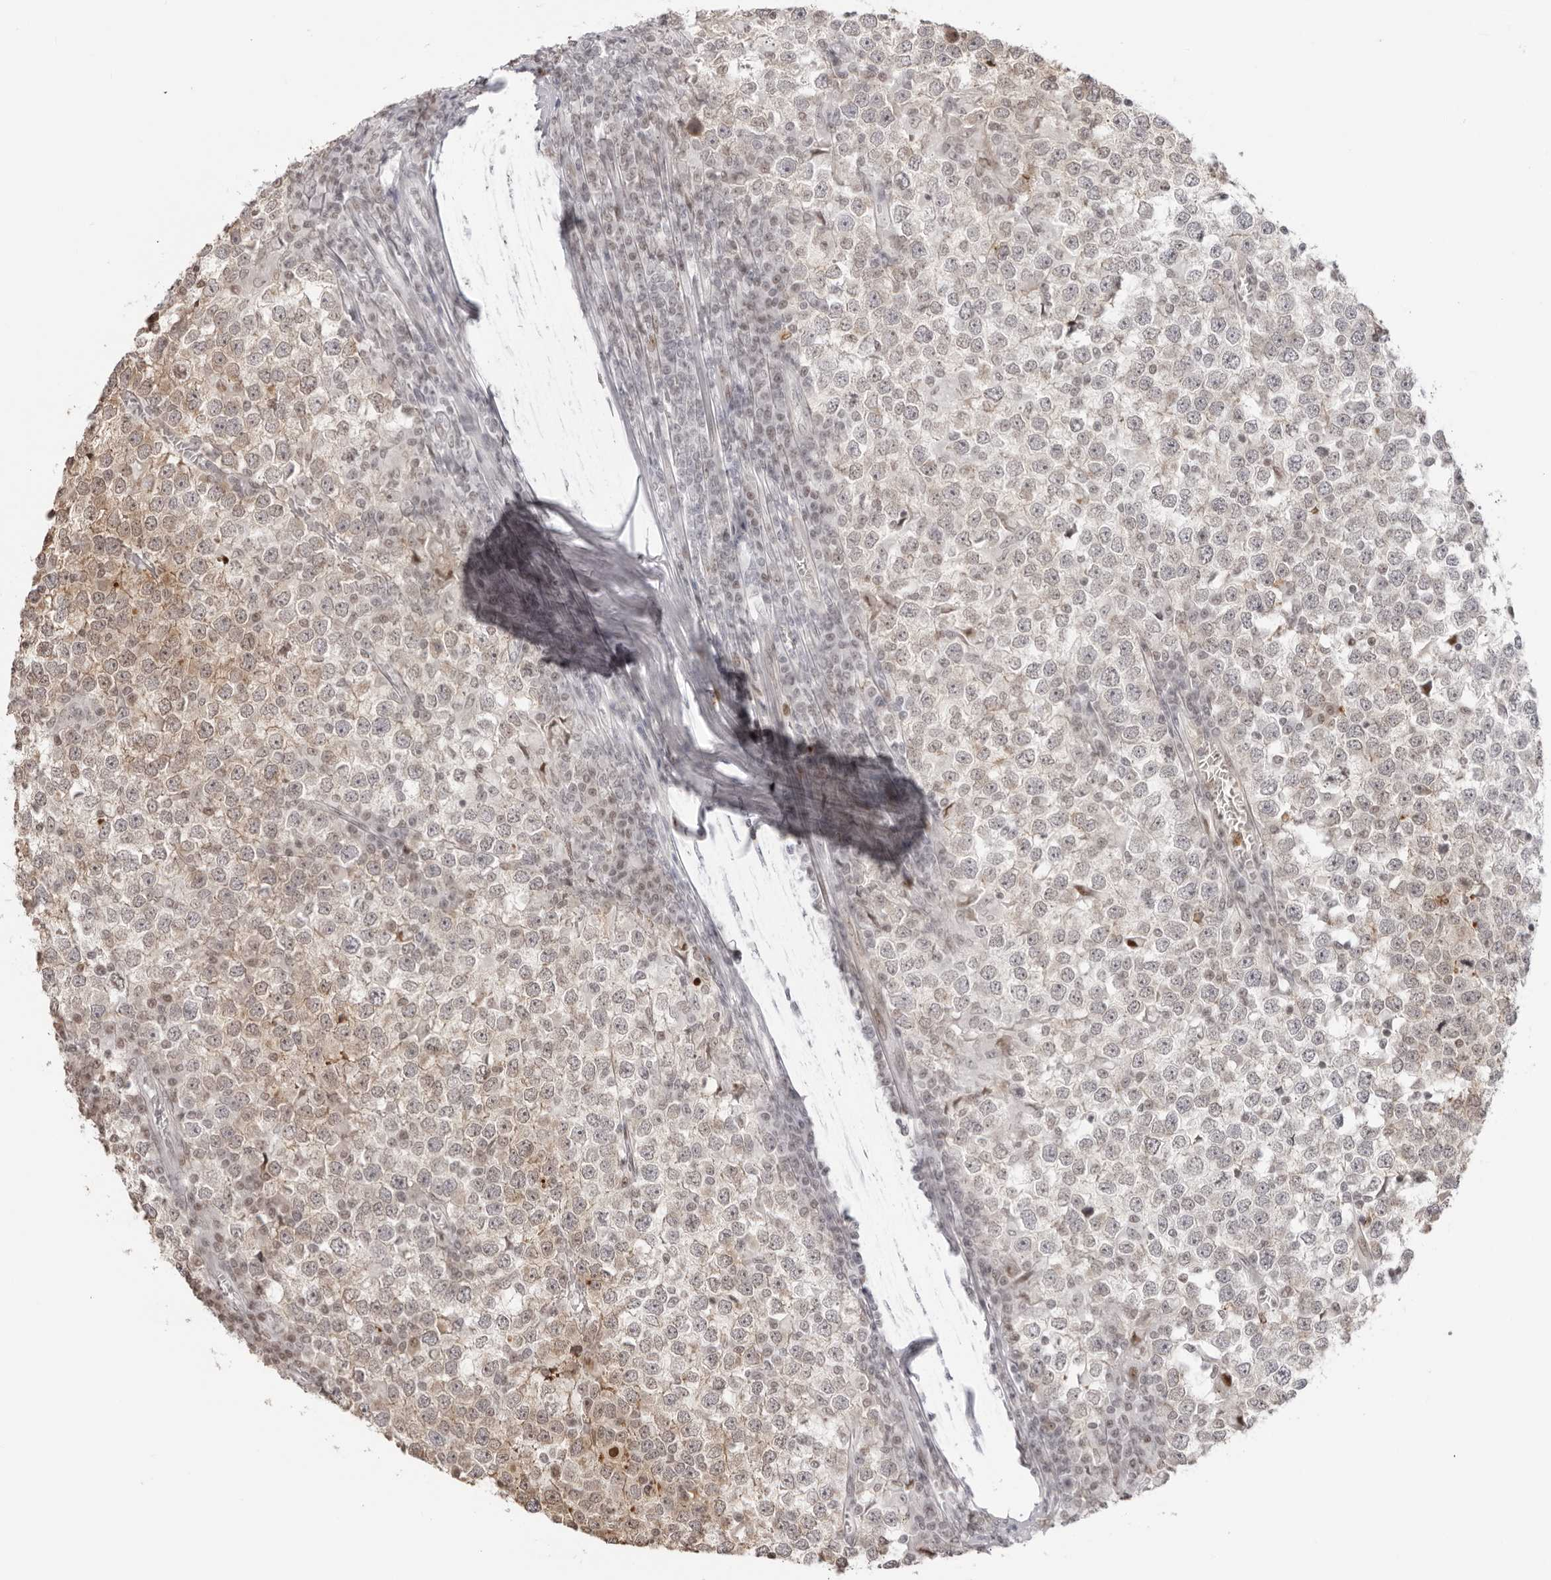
{"staining": {"intensity": "weak", "quantity": "<25%", "location": "cytoplasmic/membranous,nuclear"}, "tissue": "testis cancer", "cell_type": "Tumor cells", "image_type": "cancer", "snomed": [{"axis": "morphology", "description": "Seminoma, NOS"}, {"axis": "topography", "description": "Testis"}], "caption": "A photomicrograph of testis cancer stained for a protein reveals no brown staining in tumor cells.", "gene": "RNF146", "patient": {"sex": "male", "age": 65}}